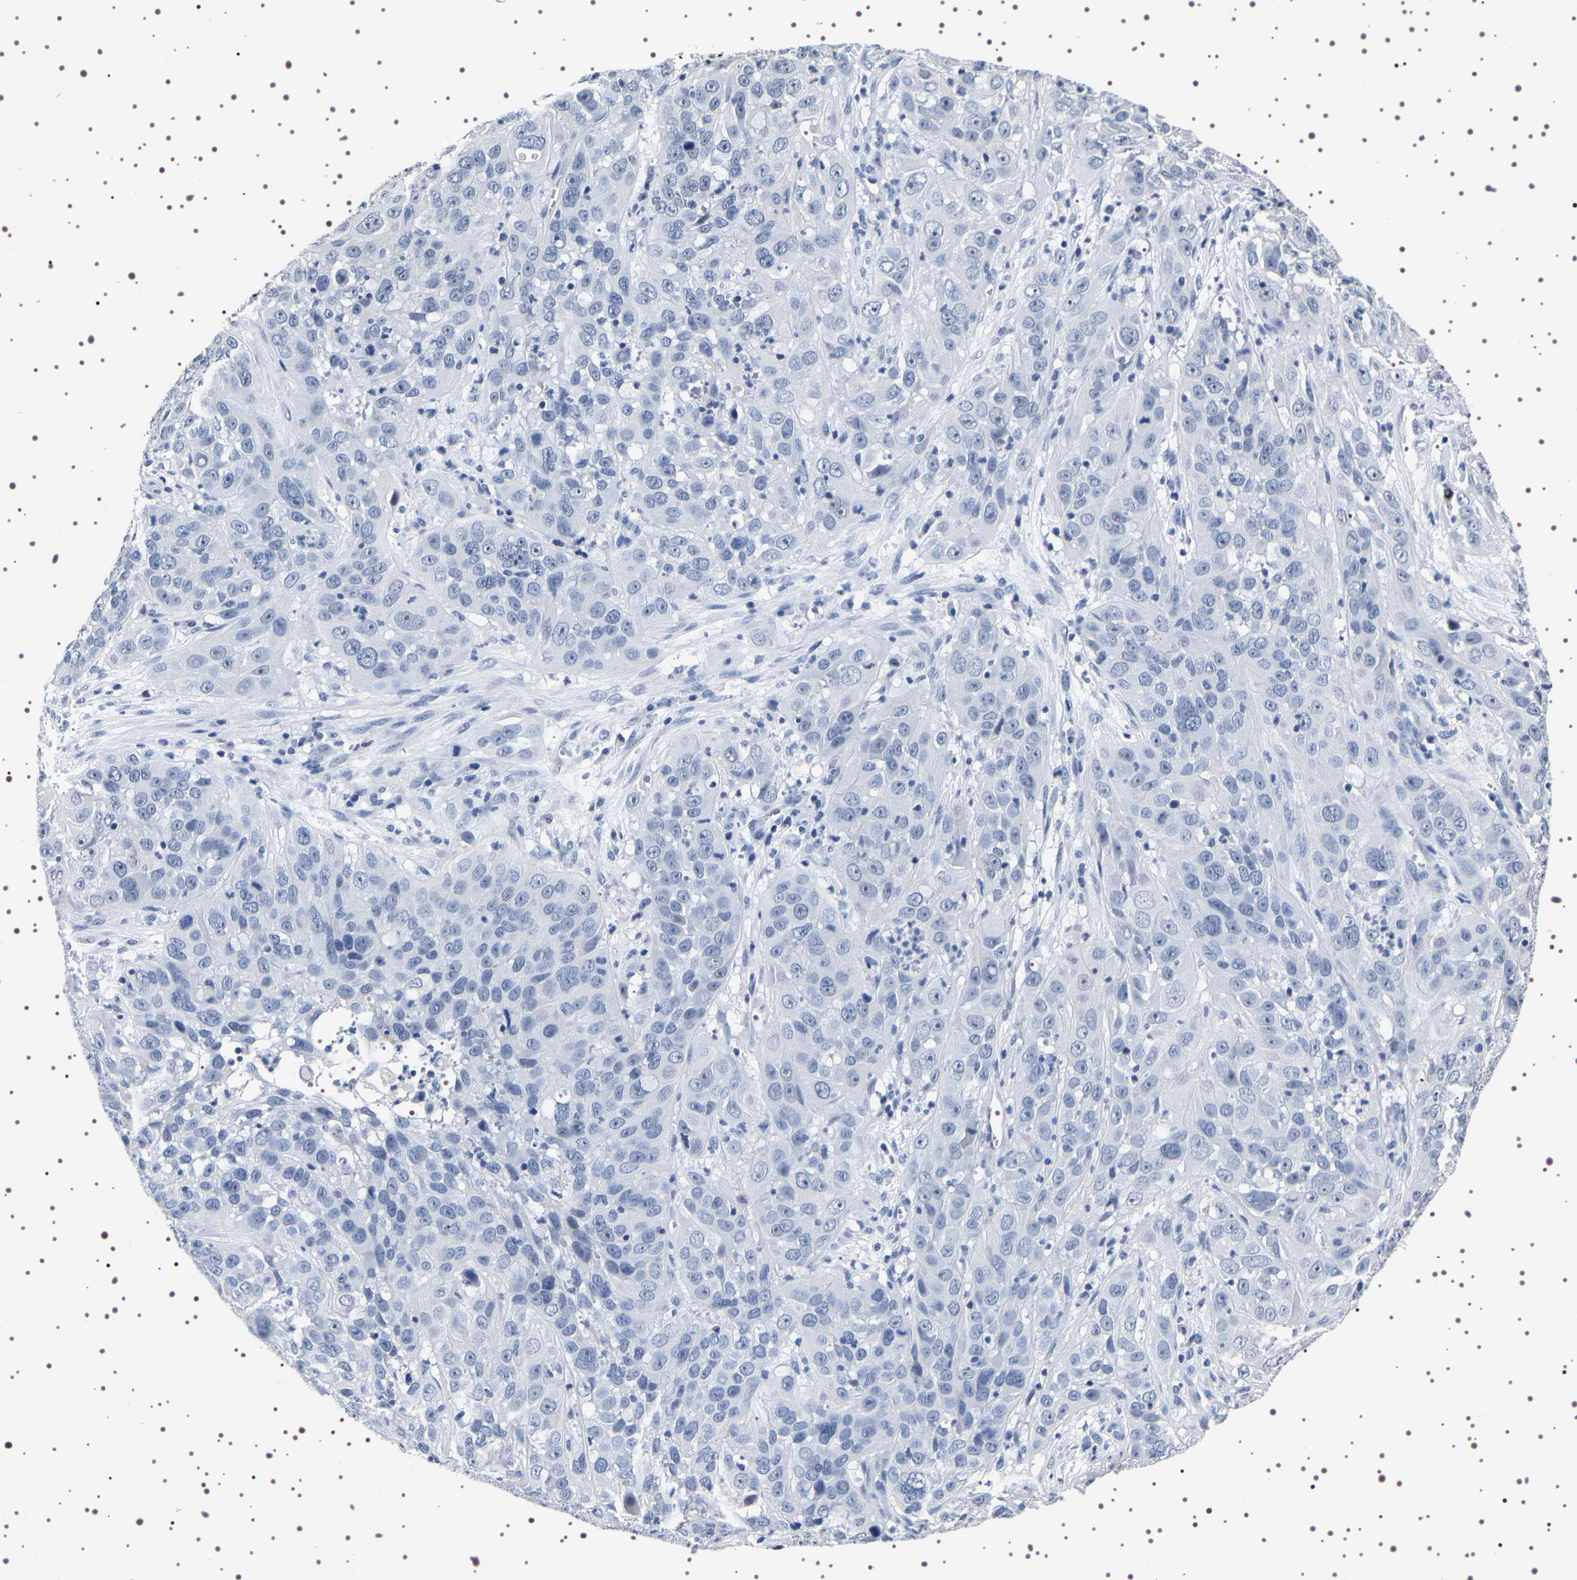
{"staining": {"intensity": "negative", "quantity": "none", "location": "none"}, "tissue": "cervical cancer", "cell_type": "Tumor cells", "image_type": "cancer", "snomed": [{"axis": "morphology", "description": "Squamous cell carcinoma, NOS"}, {"axis": "topography", "description": "Cervix"}], "caption": "Cervical cancer was stained to show a protein in brown. There is no significant expression in tumor cells. The staining is performed using DAB (3,3'-diaminobenzidine) brown chromogen with nuclei counter-stained in using hematoxylin.", "gene": "UBQLN3", "patient": {"sex": "female", "age": 32}}